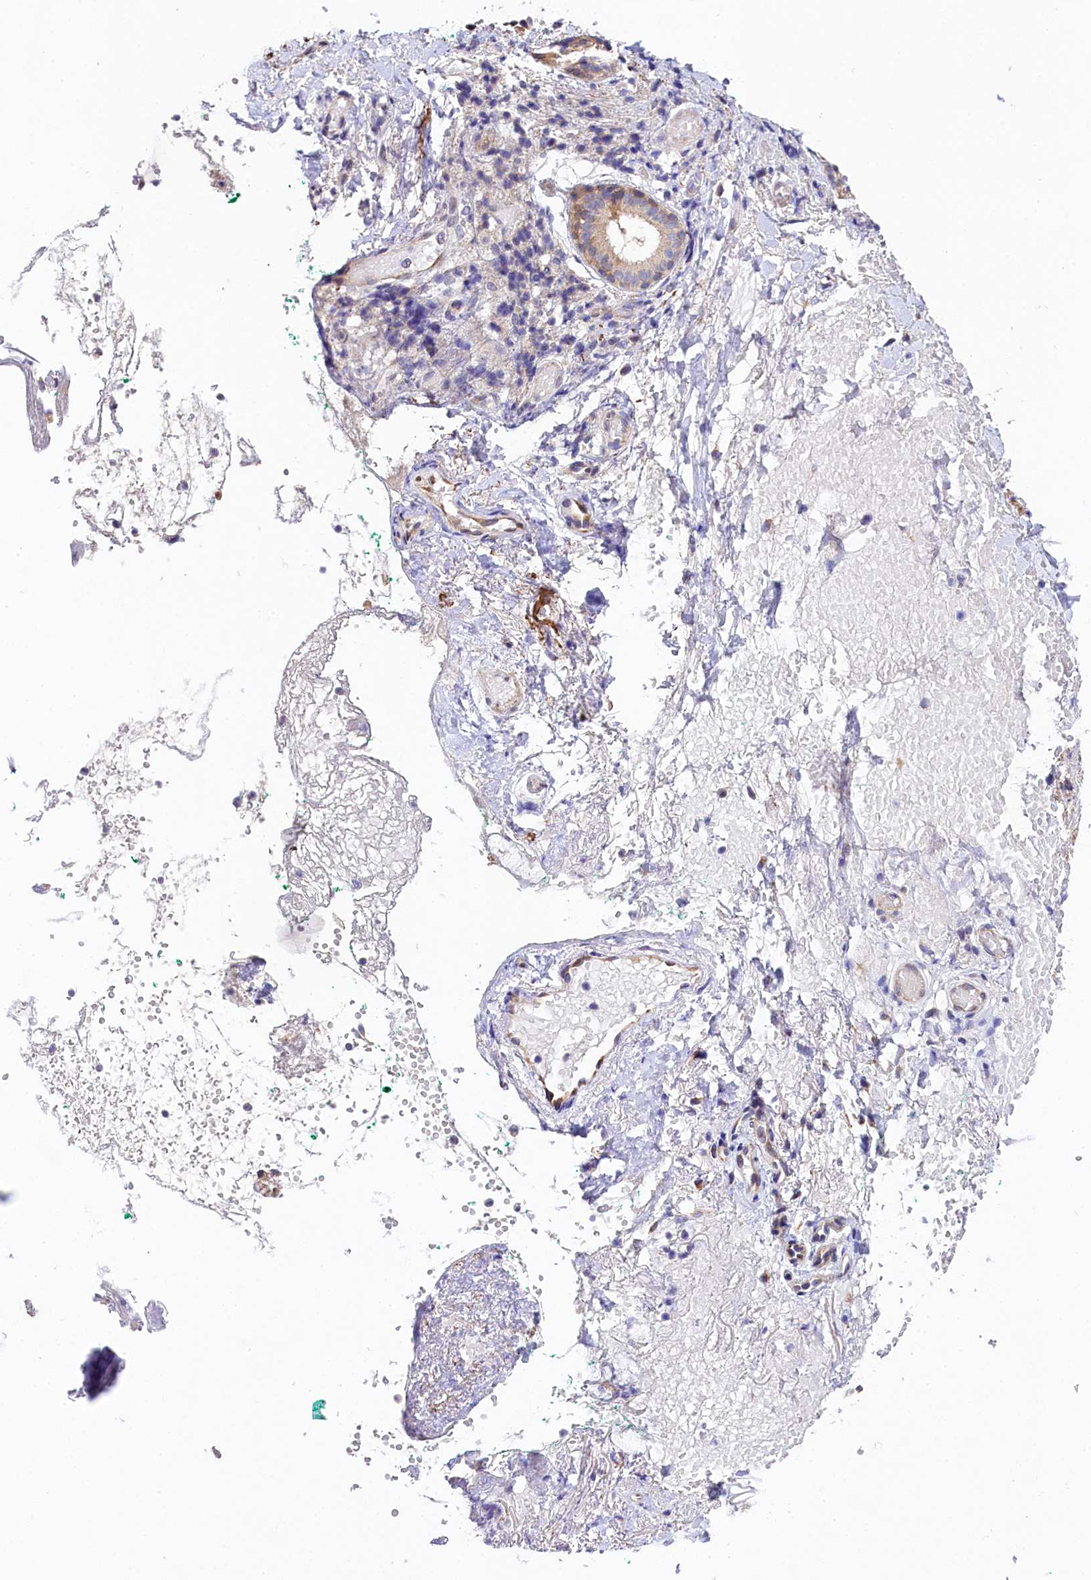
{"staining": {"intensity": "negative", "quantity": "none", "location": "none"}, "tissue": "adipose tissue", "cell_type": "Adipocytes", "image_type": "normal", "snomed": [{"axis": "morphology", "description": "Normal tissue, NOS"}, {"axis": "morphology", "description": "Basal cell carcinoma"}, {"axis": "topography", "description": "Cartilage tissue"}, {"axis": "topography", "description": "Nasopharynx"}, {"axis": "topography", "description": "Oral tissue"}], "caption": "IHC photomicrograph of unremarkable adipose tissue: adipose tissue stained with DAB (3,3'-diaminobenzidine) demonstrates no significant protein positivity in adipocytes. Nuclei are stained in blue.", "gene": "FXYD6", "patient": {"sex": "female", "age": 77}}